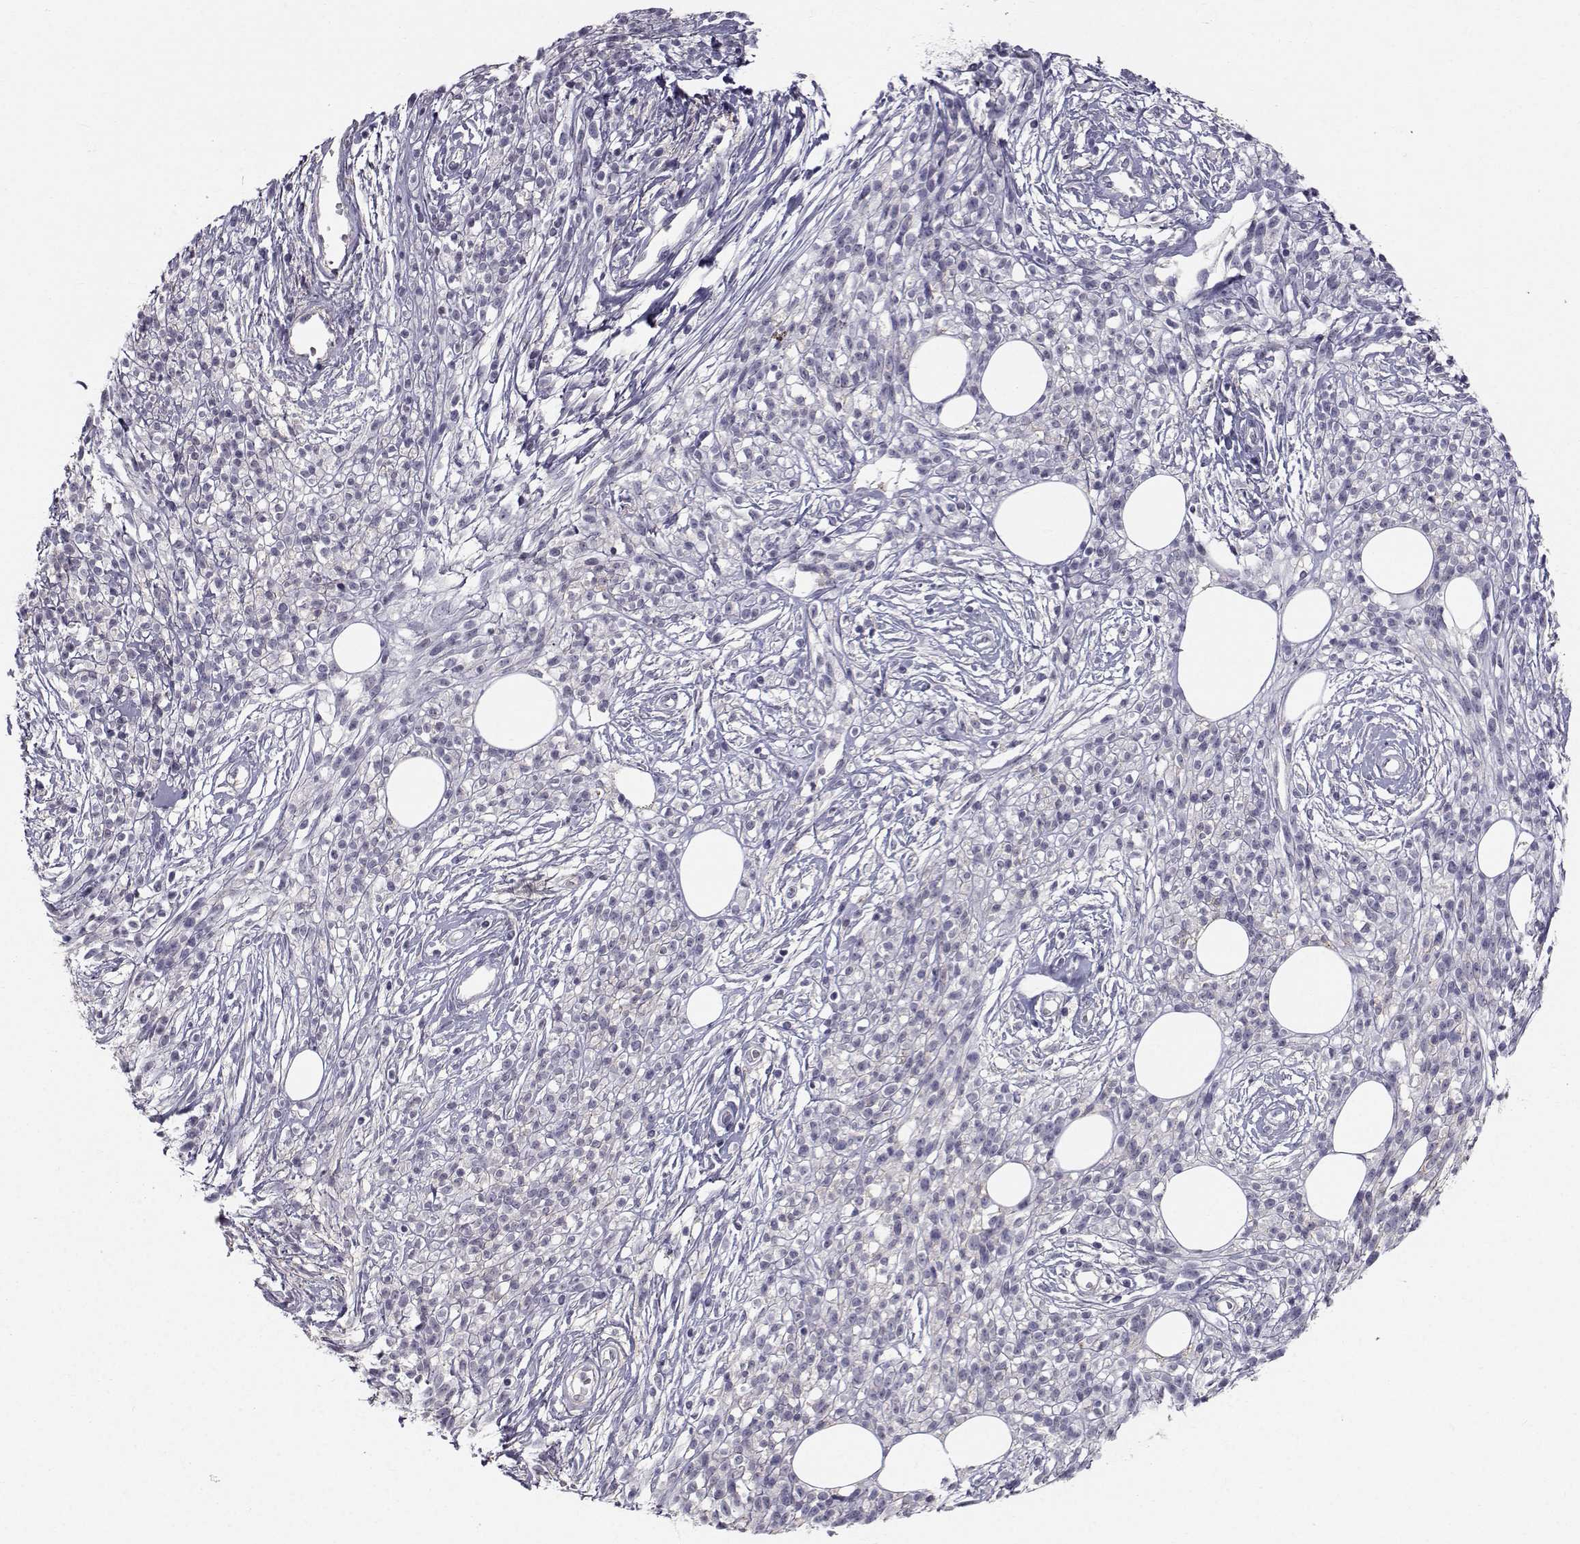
{"staining": {"intensity": "negative", "quantity": "none", "location": "none"}, "tissue": "melanoma", "cell_type": "Tumor cells", "image_type": "cancer", "snomed": [{"axis": "morphology", "description": "Malignant melanoma, NOS"}, {"axis": "topography", "description": "Skin"}, {"axis": "topography", "description": "Skin of trunk"}], "caption": "Tumor cells are negative for protein expression in human melanoma.", "gene": "SPDYE4", "patient": {"sex": "male", "age": 74}}